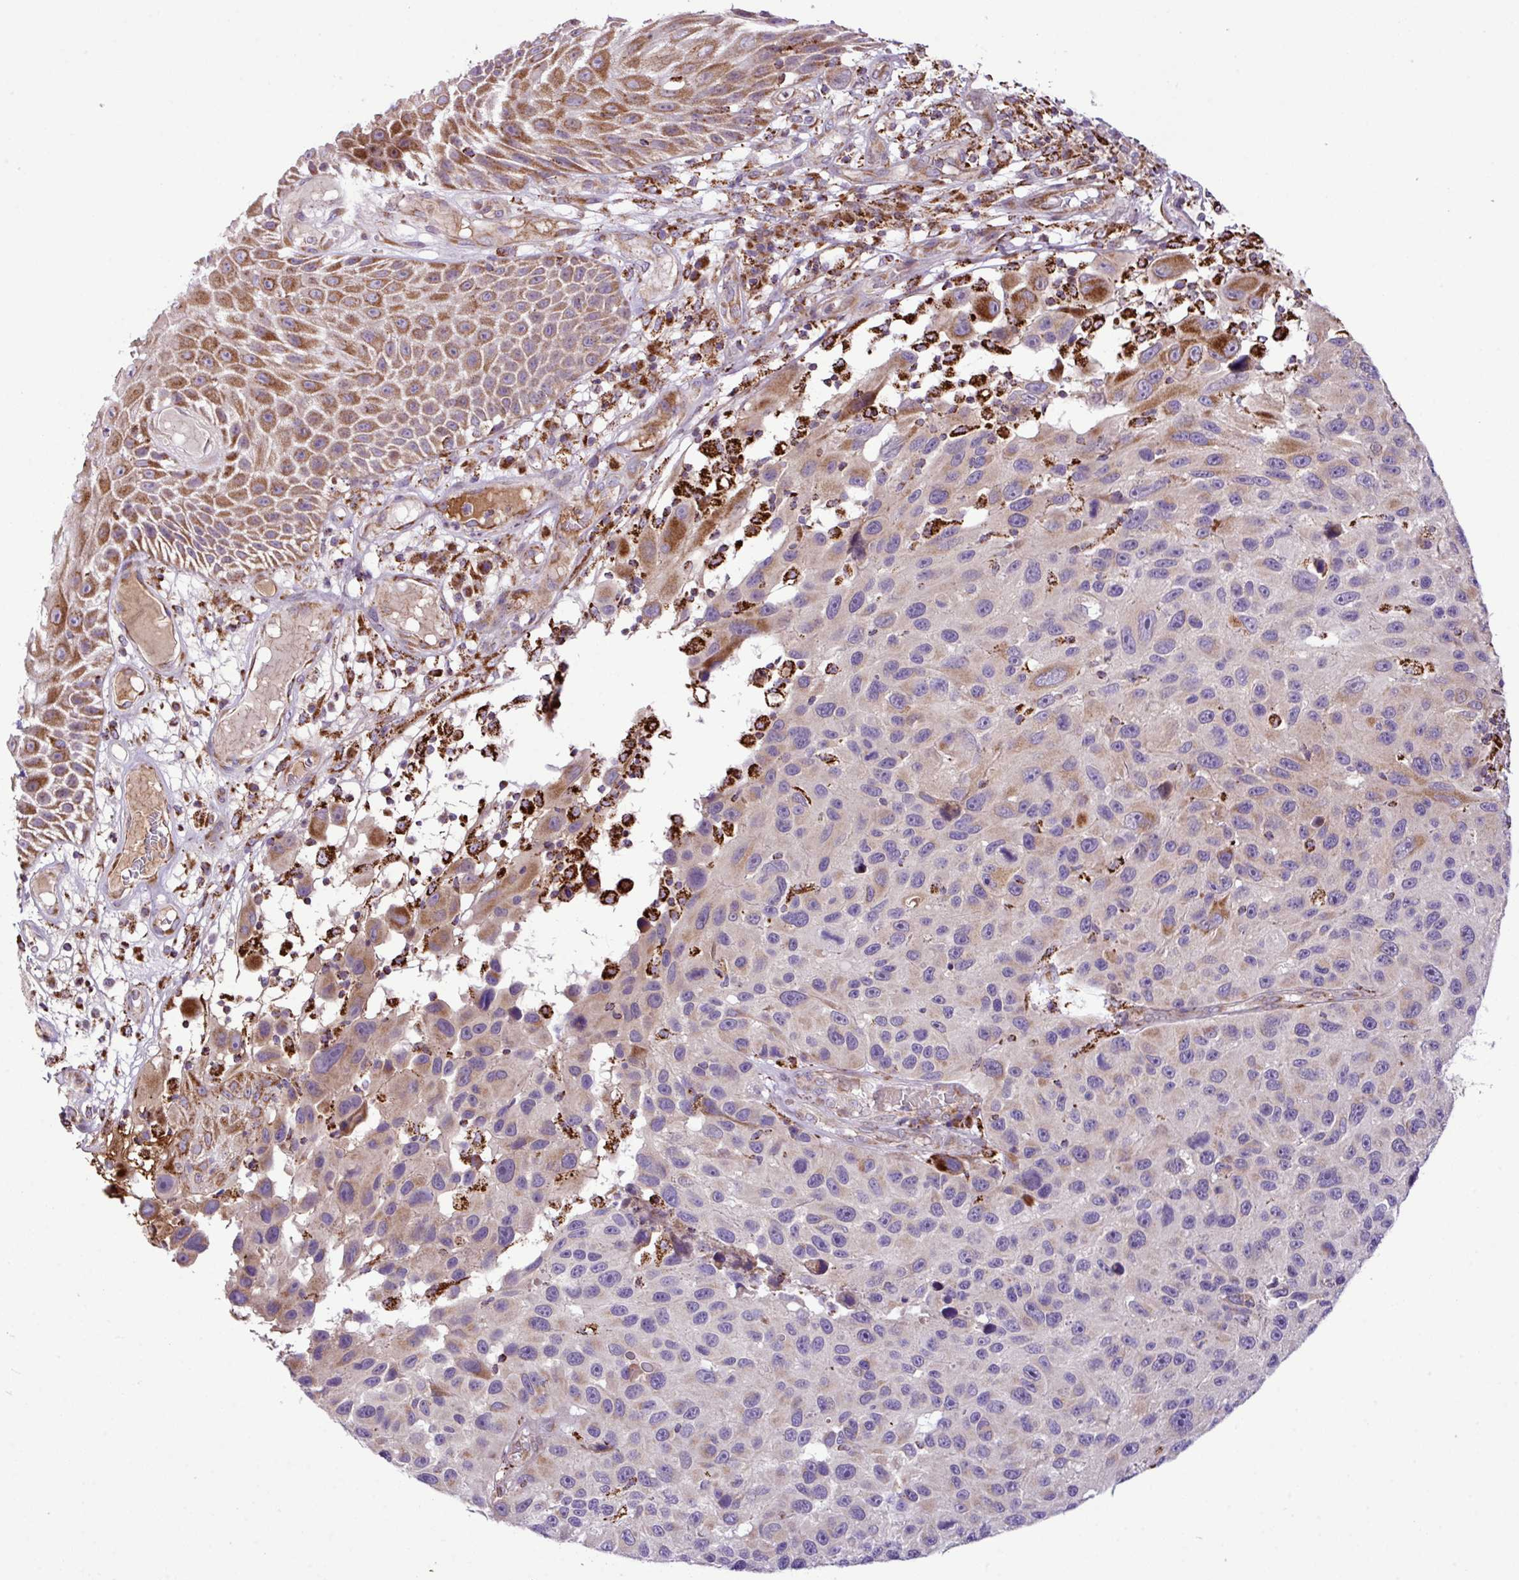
{"staining": {"intensity": "moderate", "quantity": "<25%", "location": "cytoplasmic/membranous"}, "tissue": "melanoma", "cell_type": "Tumor cells", "image_type": "cancer", "snomed": [{"axis": "morphology", "description": "Malignant melanoma, NOS"}, {"axis": "topography", "description": "Skin"}], "caption": "IHC of human malignant melanoma demonstrates low levels of moderate cytoplasmic/membranous expression in approximately <25% of tumor cells.", "gene": "ZNF569", "patient": {"sex": "male", "age": 53}}